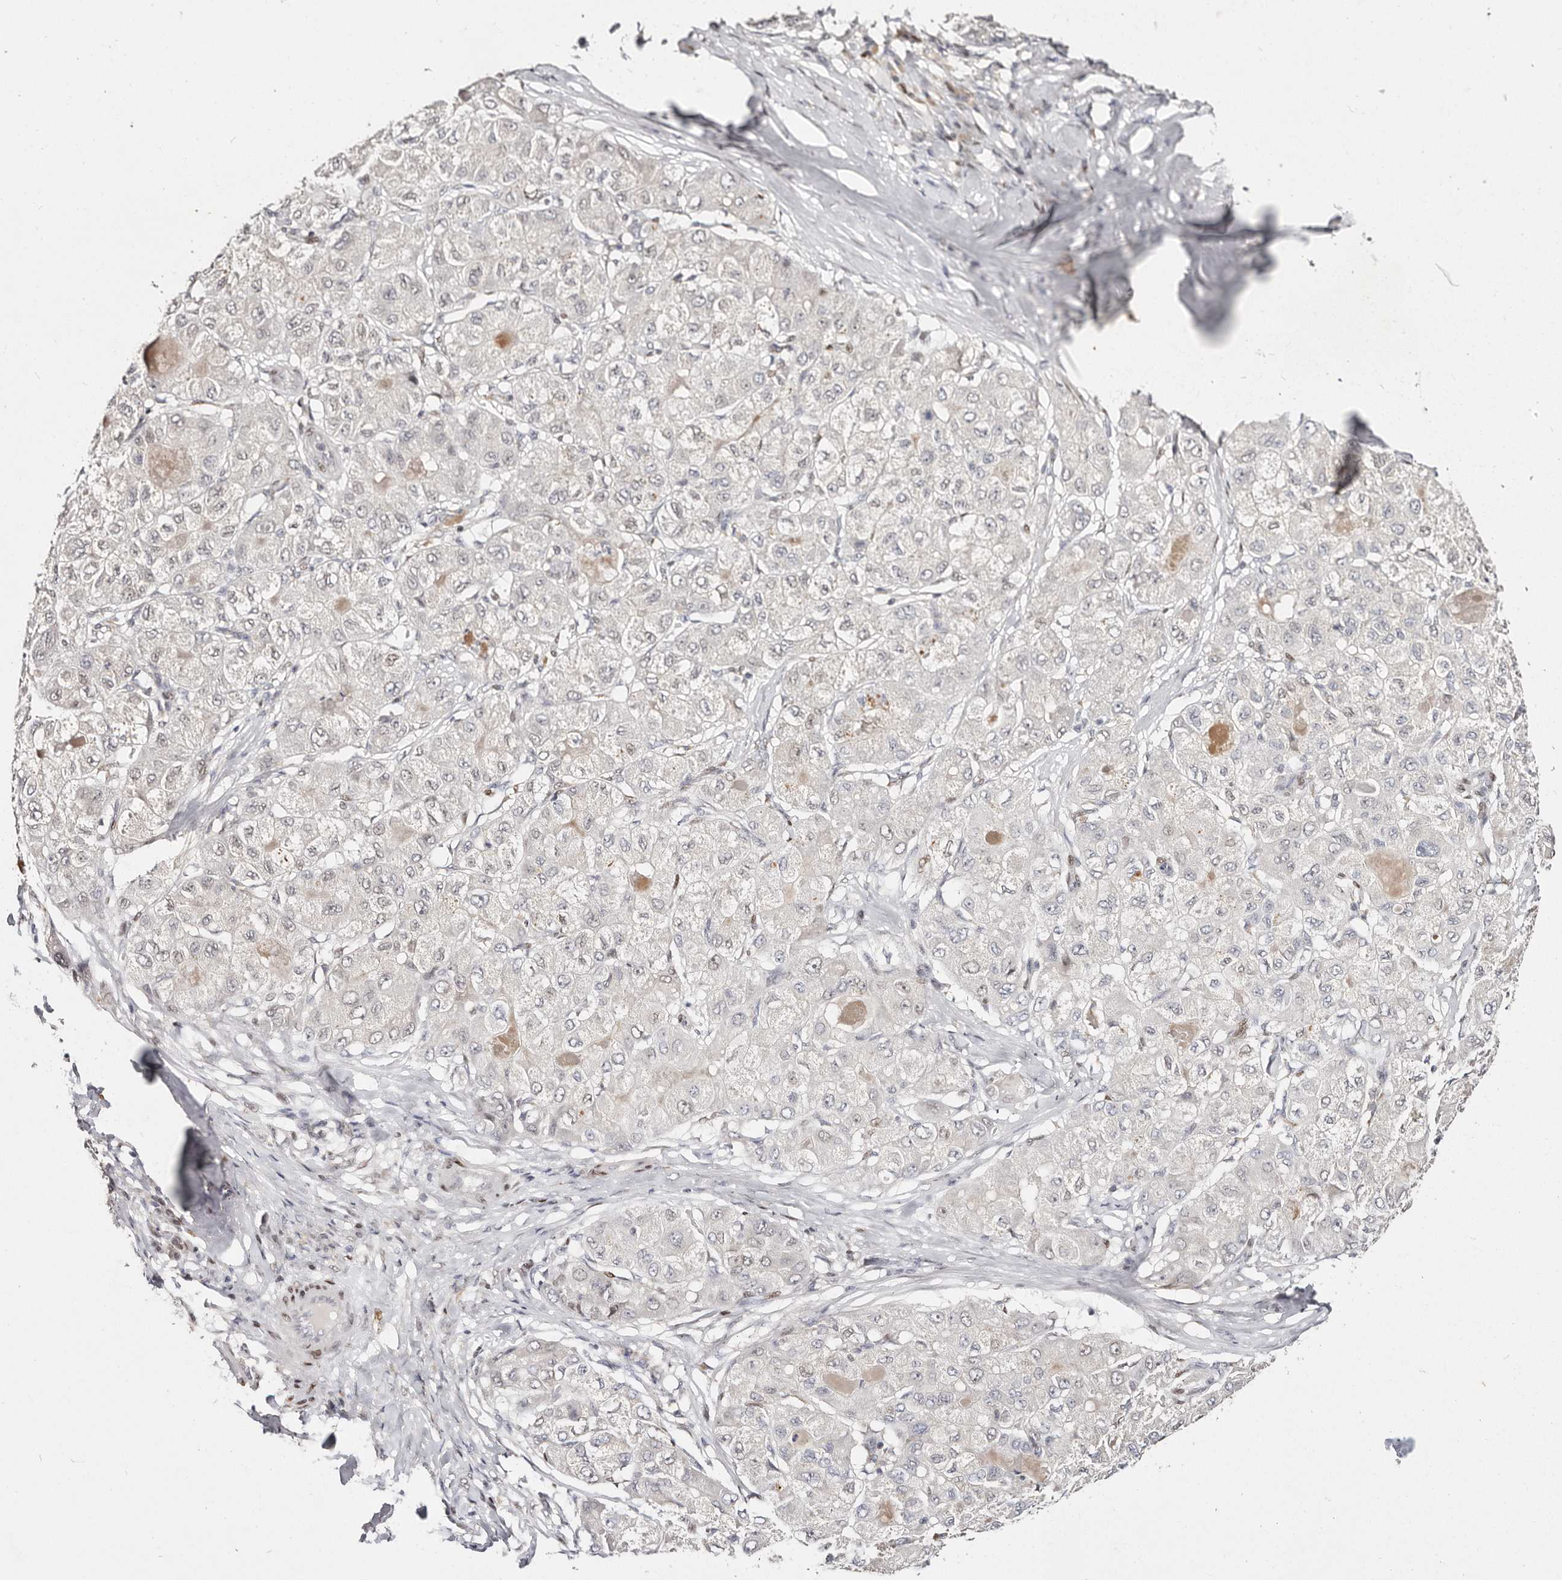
{"staining": {"intensity": "negative", "quantity": "none", "location": "none"}, "tissue": "liver cancer", "cell_type": "Tumor cells", "image_type": "cancer", "snomed": [{"axis": "morphology", "description": "Carcinoma, Hepatocellular, NOS"}, {"axis": "topography", "description": "Liver"}], "caption": "Protein analysis of liver cancer displays no significant expression in tumor cells.", "gene": "IQGAP3", "patient": {"sex": "male", "age": 80}}